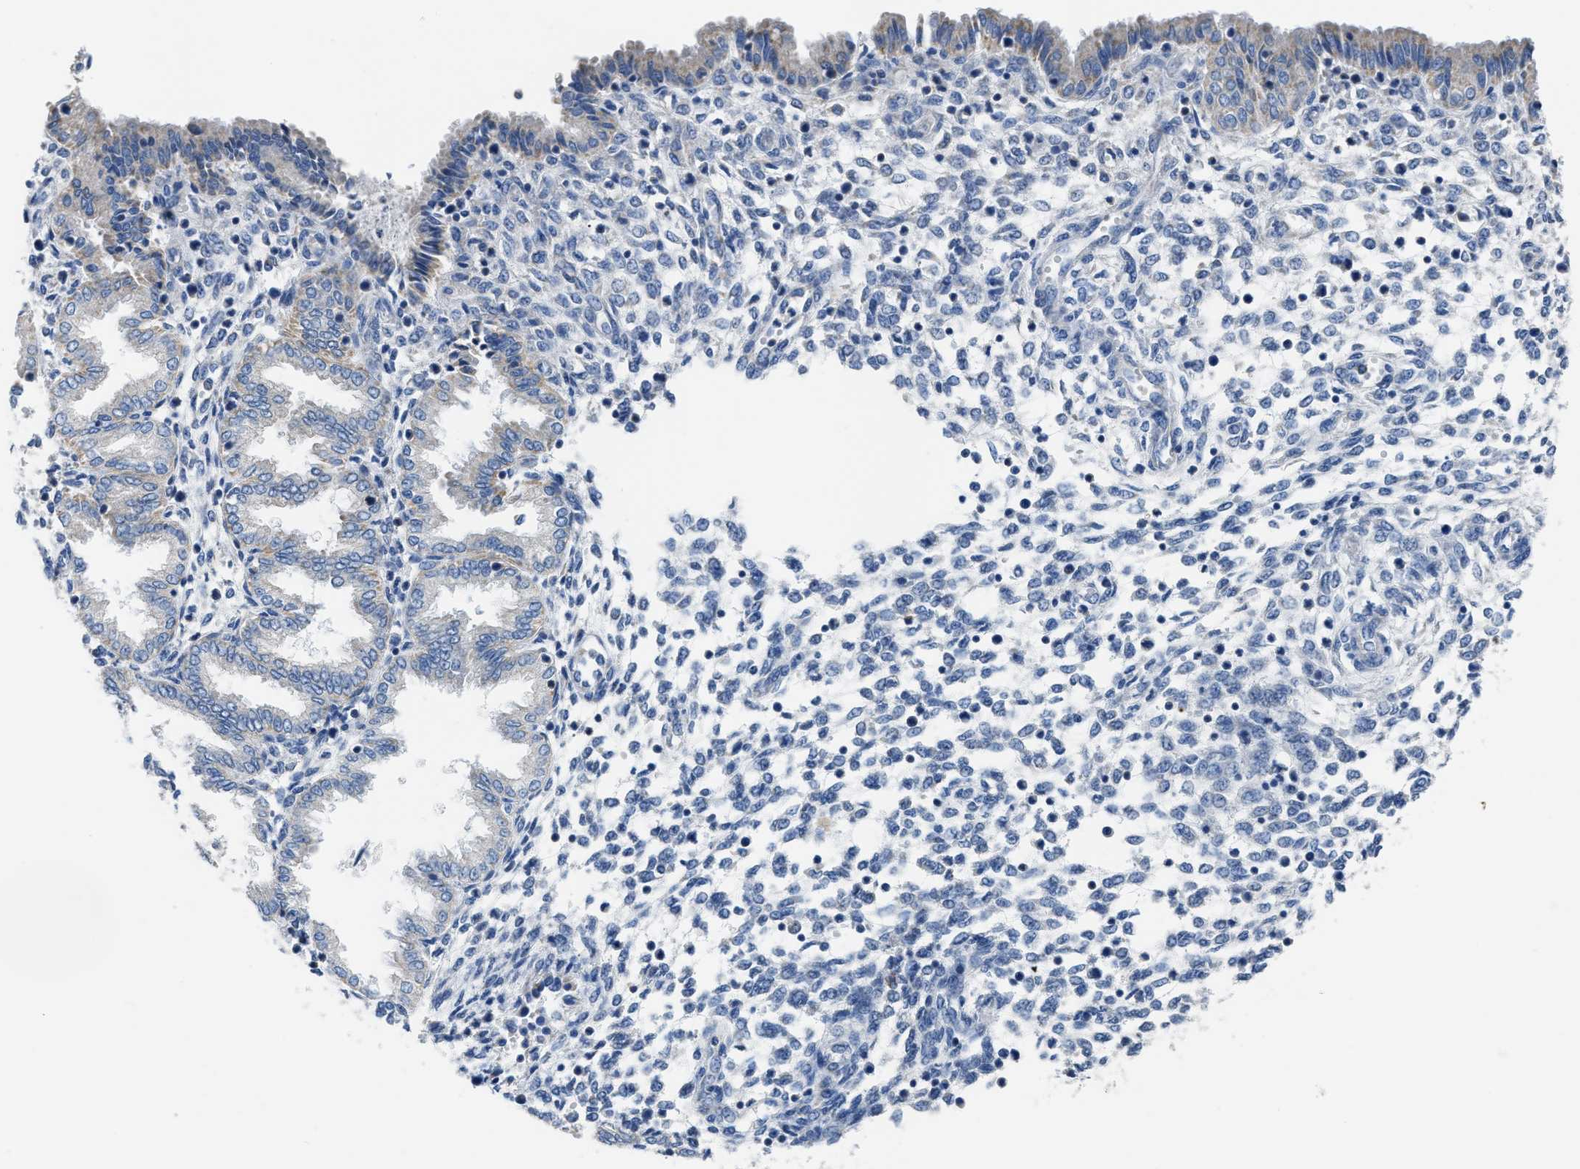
{"staining": {"intensity": "negative", "quantity": "none", "location": "none"}, "tissue": "endometrium", "cell_type": "Cells in endometrial stroma", "image_type": "normal", "snomed": [{"axis": "morphology", "description": "Normal tissue, NOS"}, {"axis": "topography", "description": "Endometrium"}], "caption": "The photomicrograph demonstrates no staining of cells in endometrial stroma in normal endometrium. The staining was performed using DAB (3,3'-diaminobenzidine) to visualize the protein expression in brown, while the nuclei were stained in blue with hematoxylin (Magnification: 20x).", "gene": "ETFA", "patient": {"sex": "female", "age": 33}}